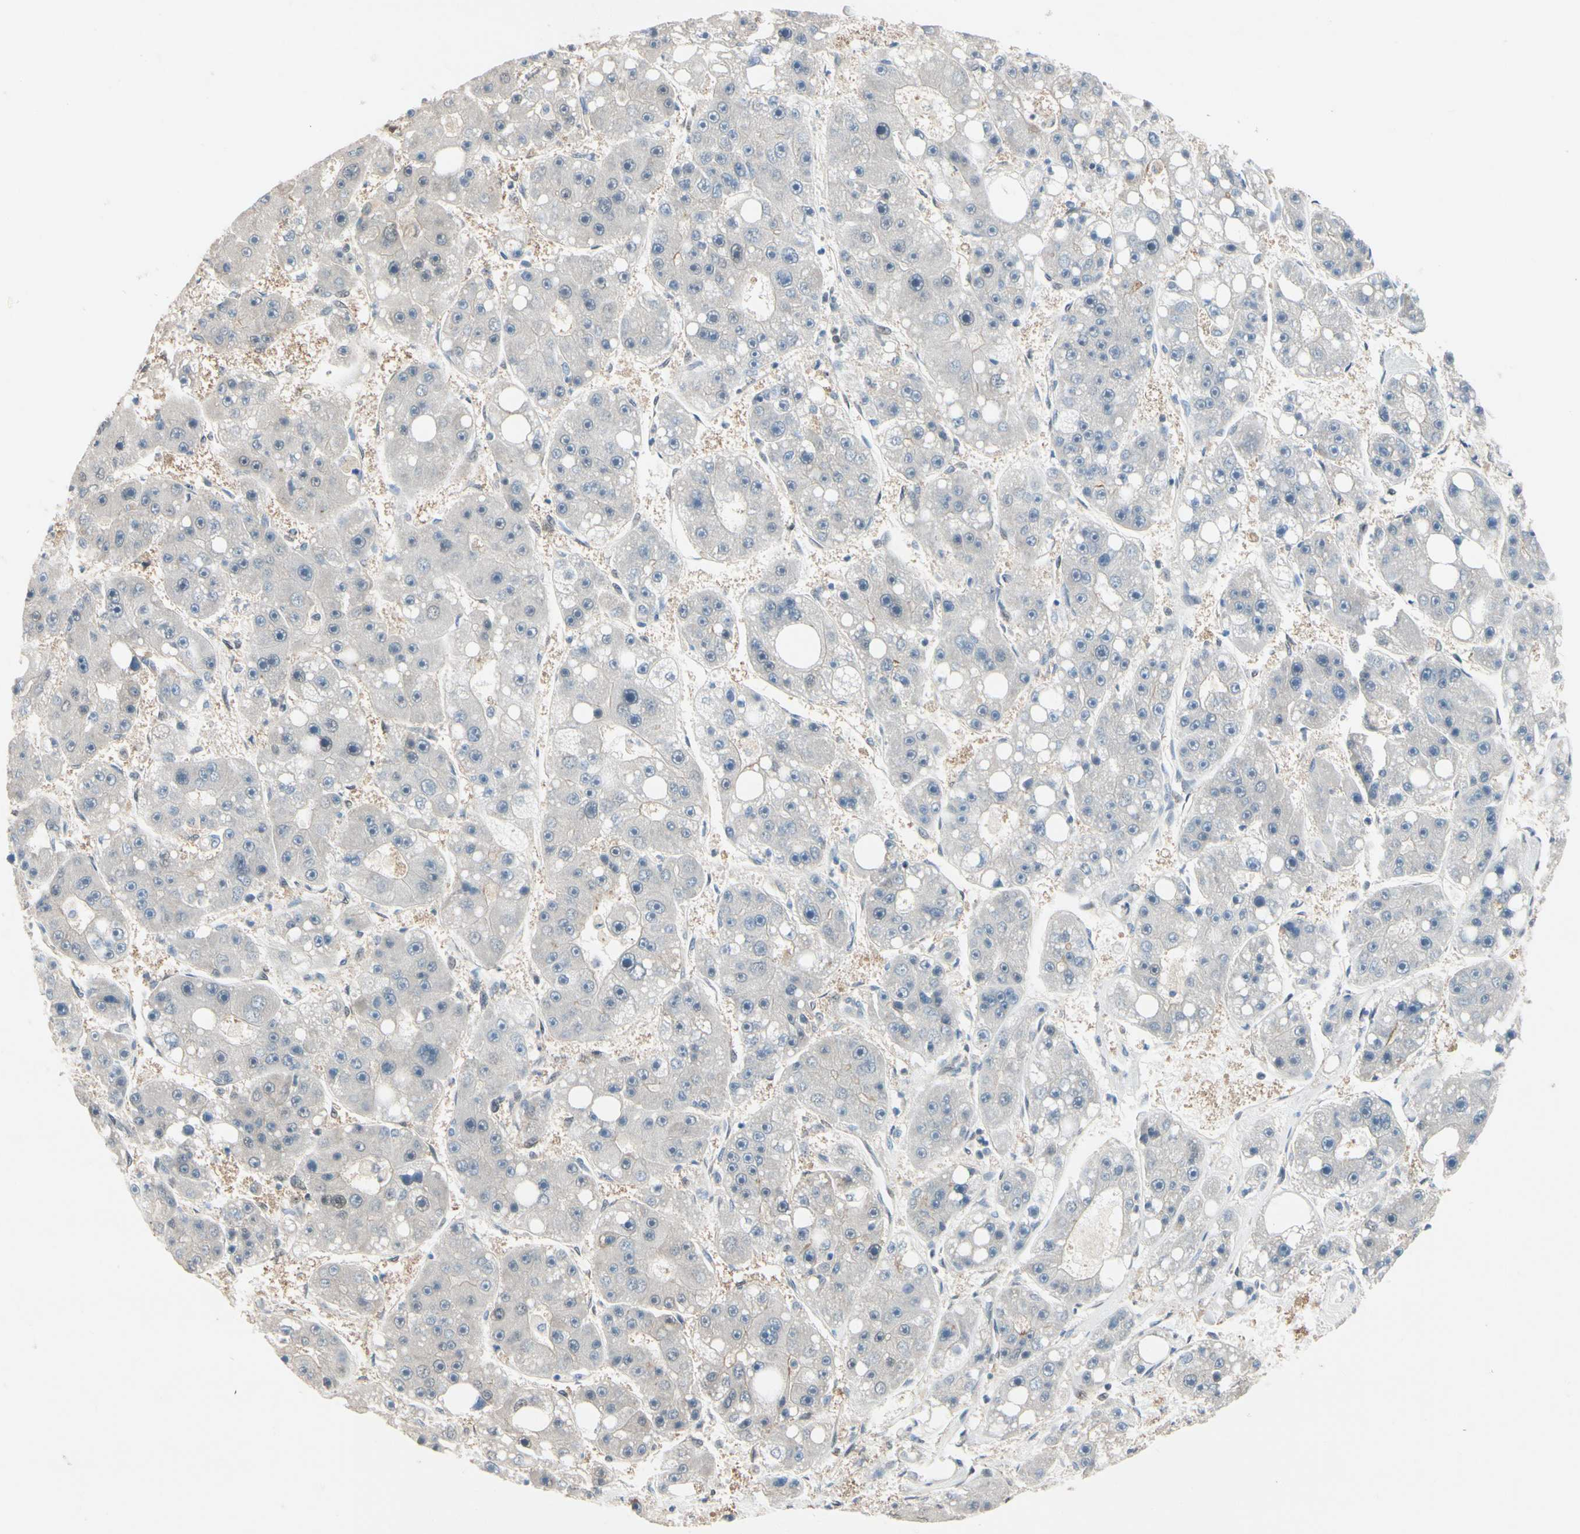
{"staining": {"intensity": "negative", "quantity": "none", "location": "none"}, "tissue": "liver cancer", "cell_type": "Tumor cells", "image_type": "cancer", "snomed": [{"axis": "morphology", "description": "Carcinoma, Hepatocellular, NOS"}, {"axis": "topography", "description": "Liver"}], "caption": "This is an IHC image of hepatocellular carcinoma (liver). There is no expression in tumor cells.", "gene": "TAF4", "patient": {"sex": "female", "age": 61}}